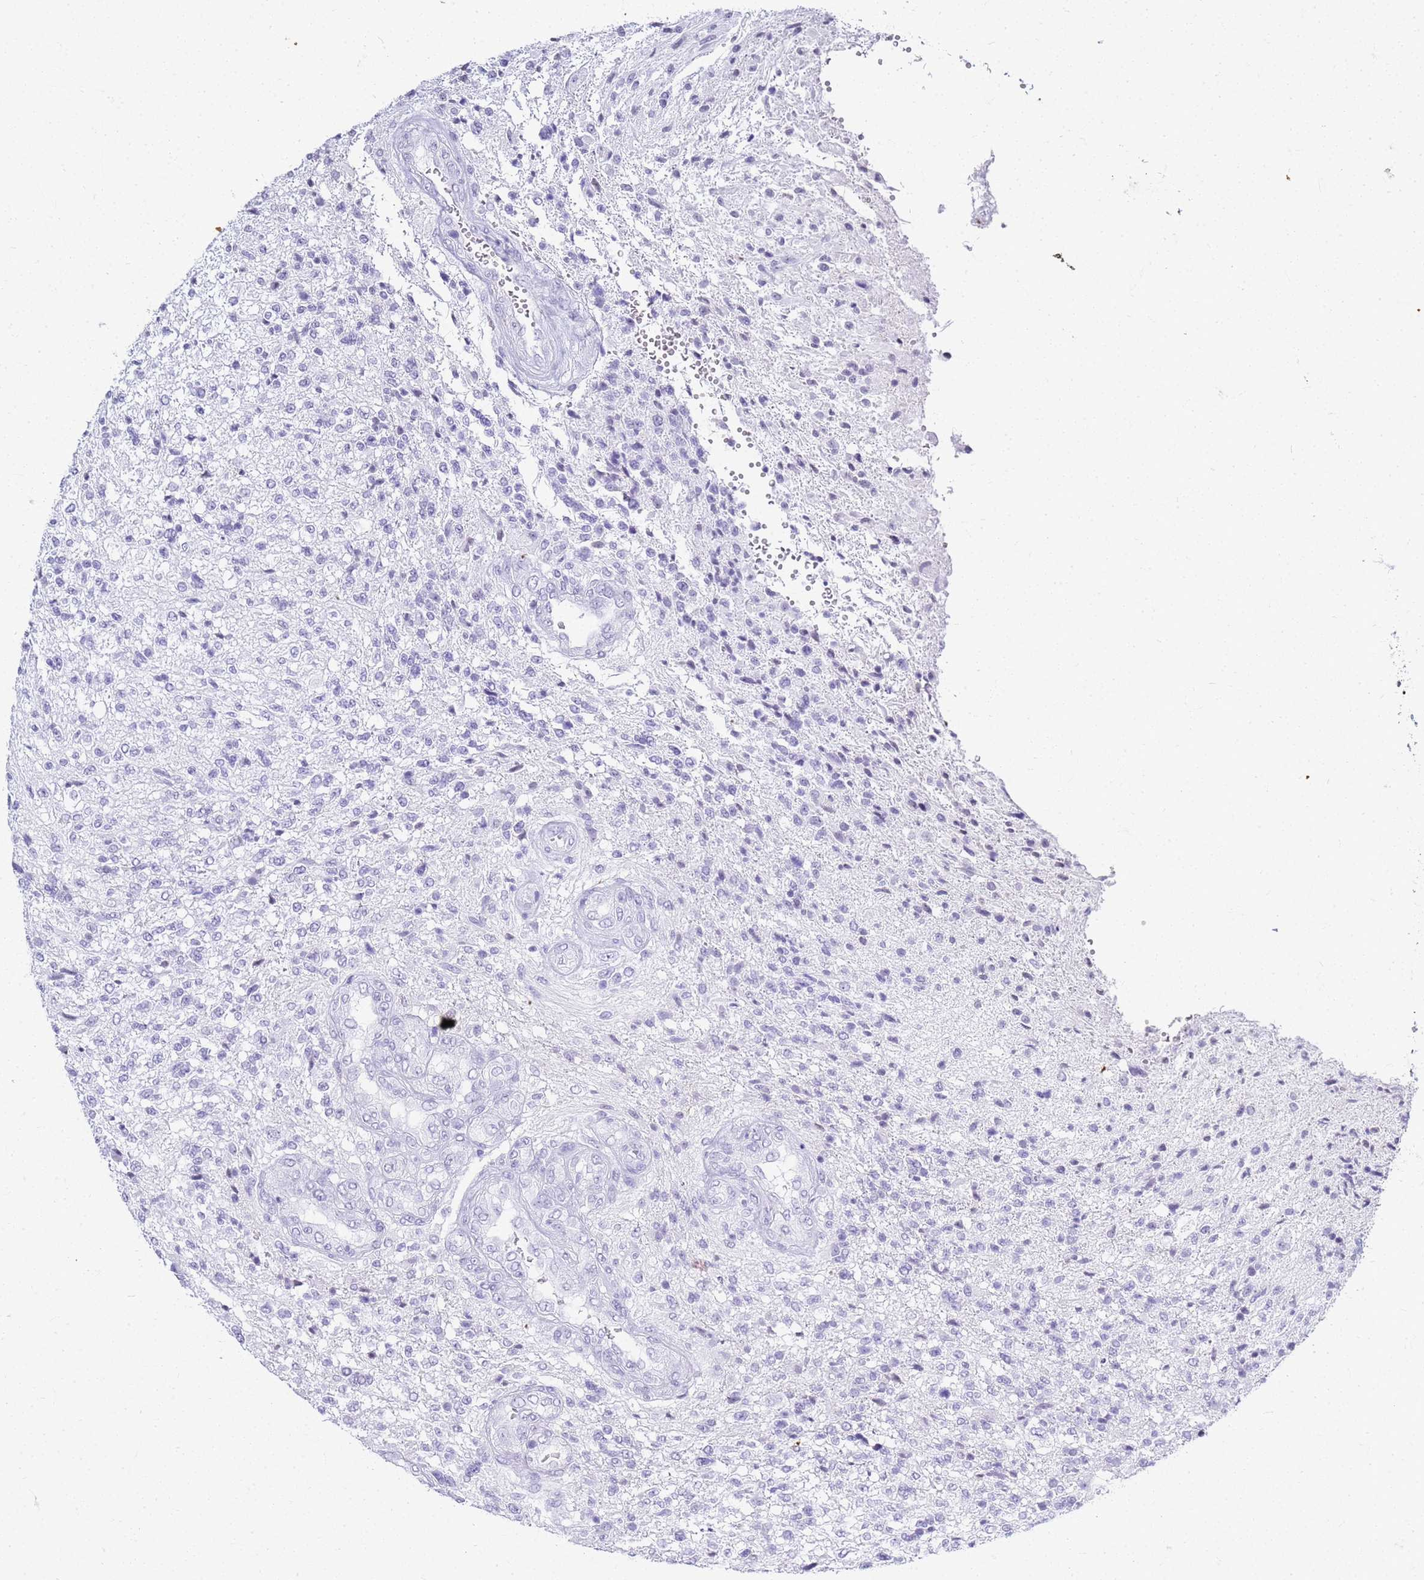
{"staining": {"intensity": "negative", "quantity": "none", "location": "none"}, "tissue": "glioma", "cell_type": "Tumor cells", "image_type": "cancer", "snomed": [{"axis": "morphology", "description": "Glioma, malignant, High grade"}, {"axis": "topography", "description": "Brain"}], "caption": "DAB (3,3'-diaminobenzidine) immunohistochemical staining of human malignant glioma (high-grade) reveals no significant staining in tumor cells.", "gene": "SLC7A9", "patient": {"sex": "male", "age": 56}}